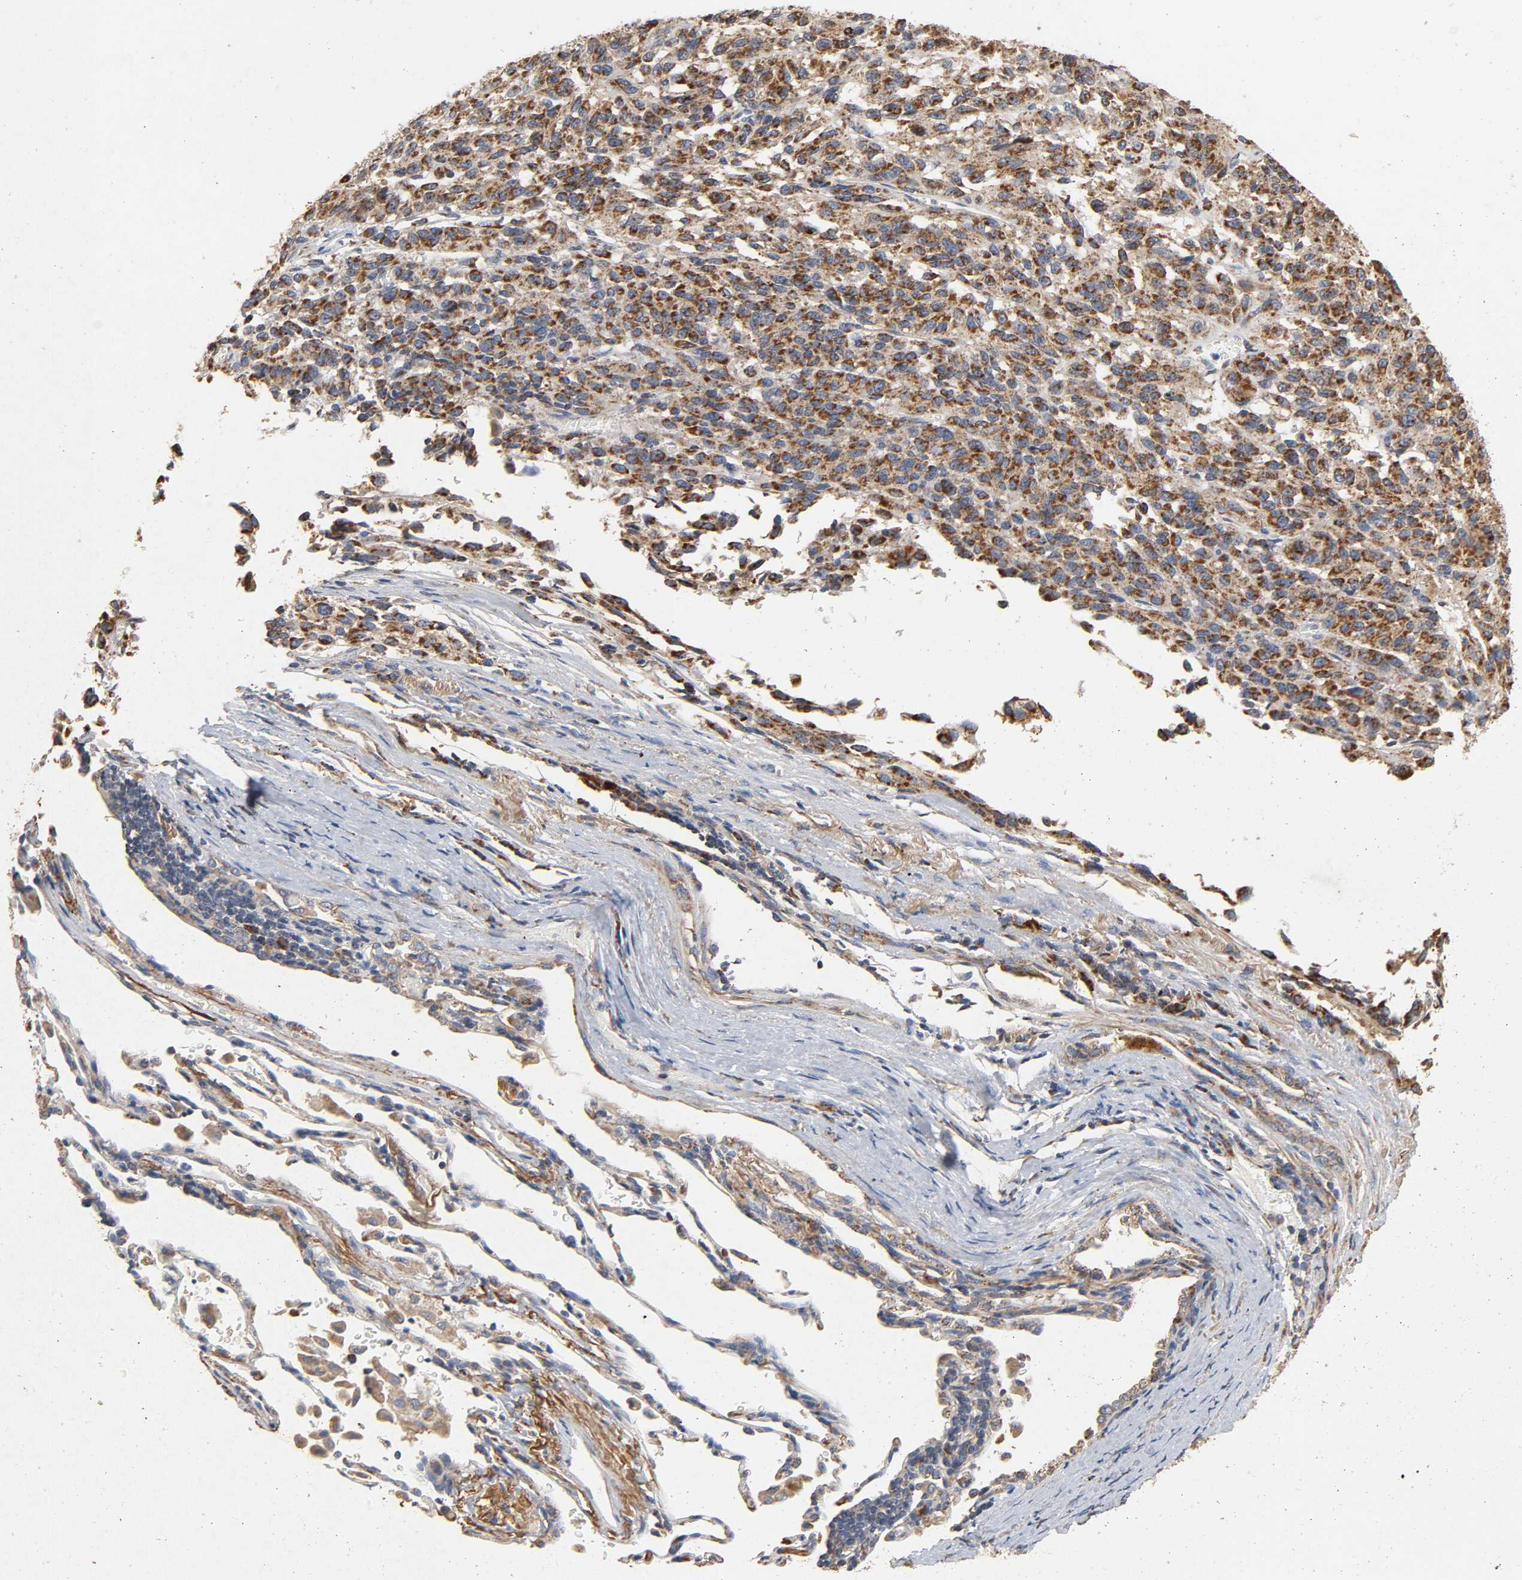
{"staining": {"intensity": "strong", "quantity": ">75%", "location": "cytoplasmic/membranous"}, "tissue": "melanoma", "cell_type": "Tumor cells", "image_type": "cancer", "snomed": [{"axis": "morphology", "description": "Malignant melanoma, Metastatic site"}, {"axis": "topography", "description": "Lung"}], "caption": "Immunohistochemical staining of melanoma displays strong cytoplasmic/membranous protein expression in approximately >75% of tumor cells.", "gene": "NDUFS3", "patient": {"sex": "male", "age": 64}}